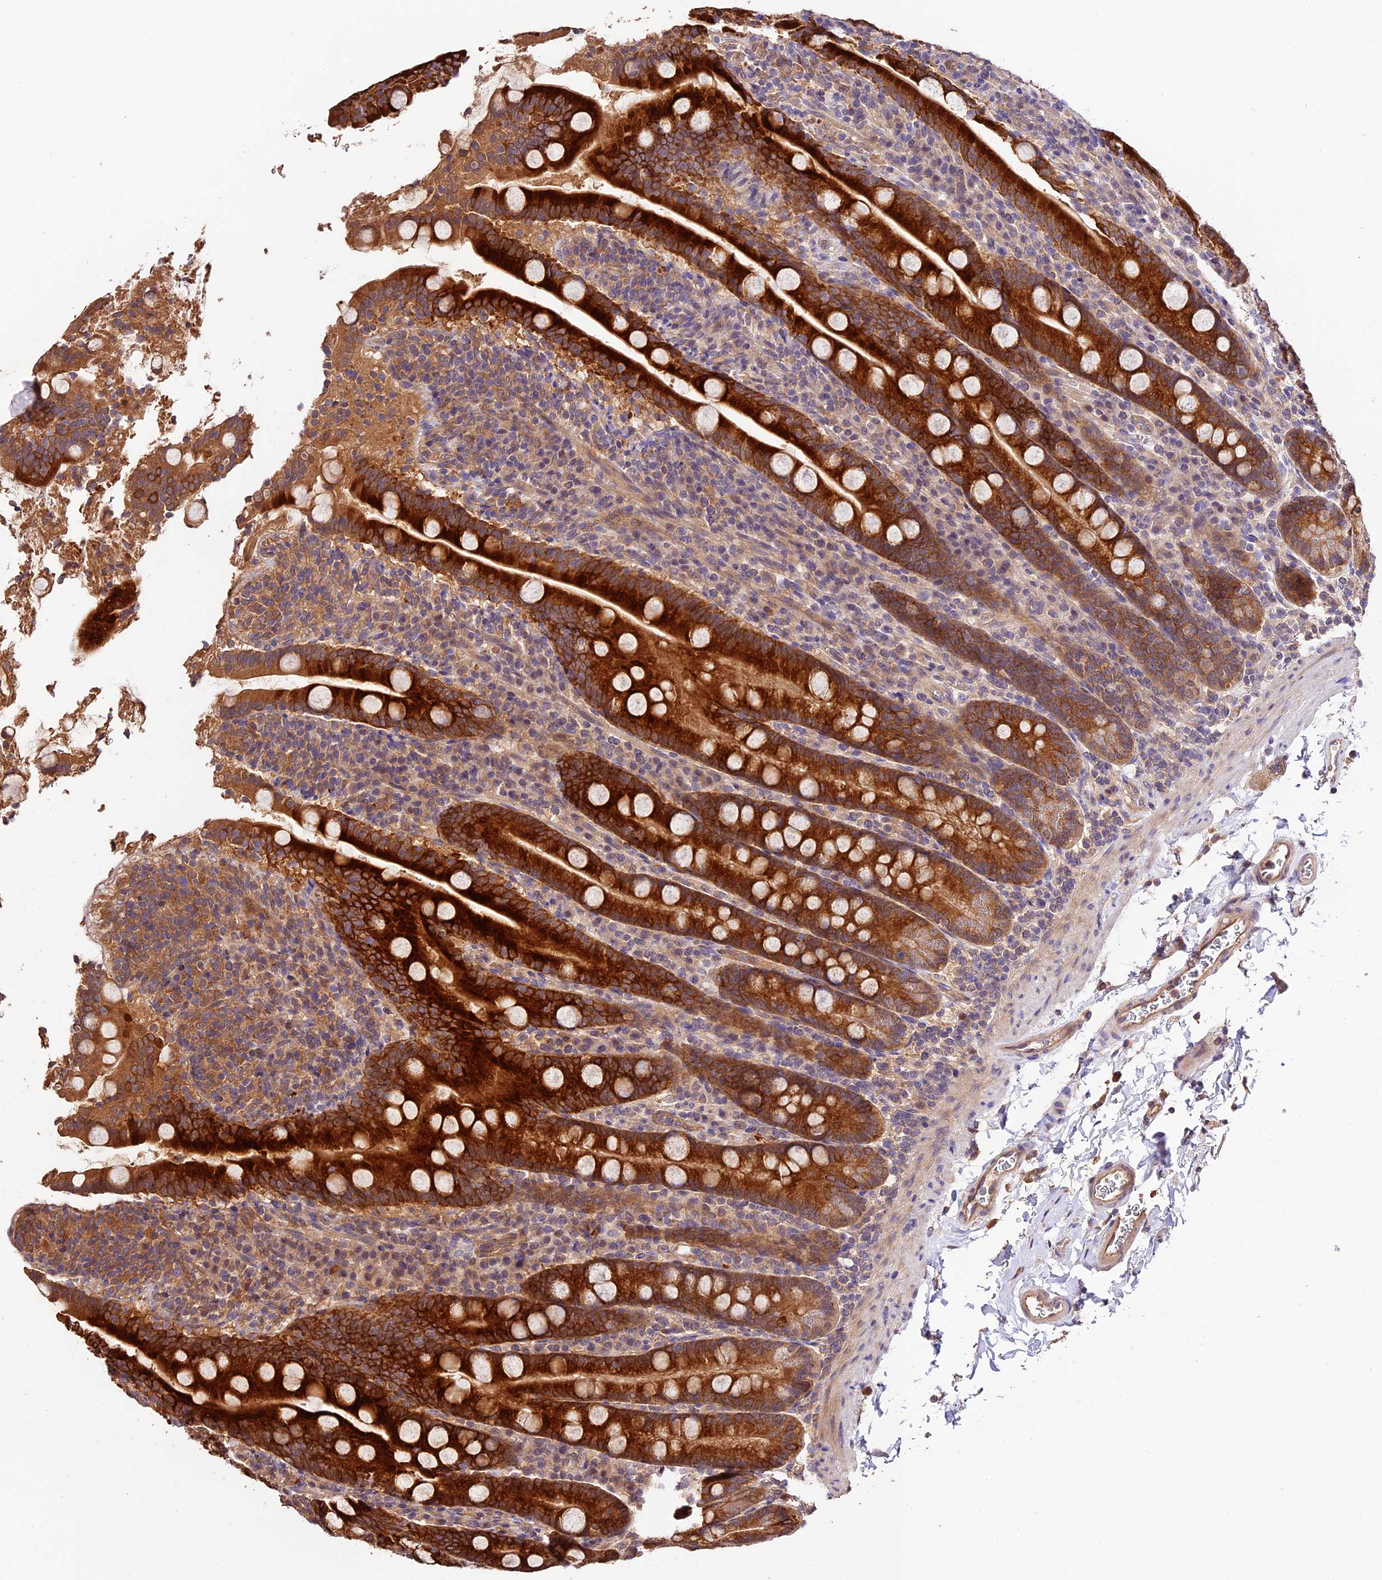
{"staining": {"intensity": "strong", "quantity": ">75%", "location": "cytoplasmic/membranous"}, "tissue": "duodenum", "cell_type": "Glandular cells", "image_type": "normal", "snomed": [{"axis": "morphology", "description": "Normal tissue, NOS"}, {"axis": "topography", "description": "Duodenum"}], "caption": "Duodenum stained with IHC demonstrates strong cytoplasmic/membranous staining in approximately >75% of glandular cells.", "gene": "CES3", "patient": {"sex": "male", "age": 35}}